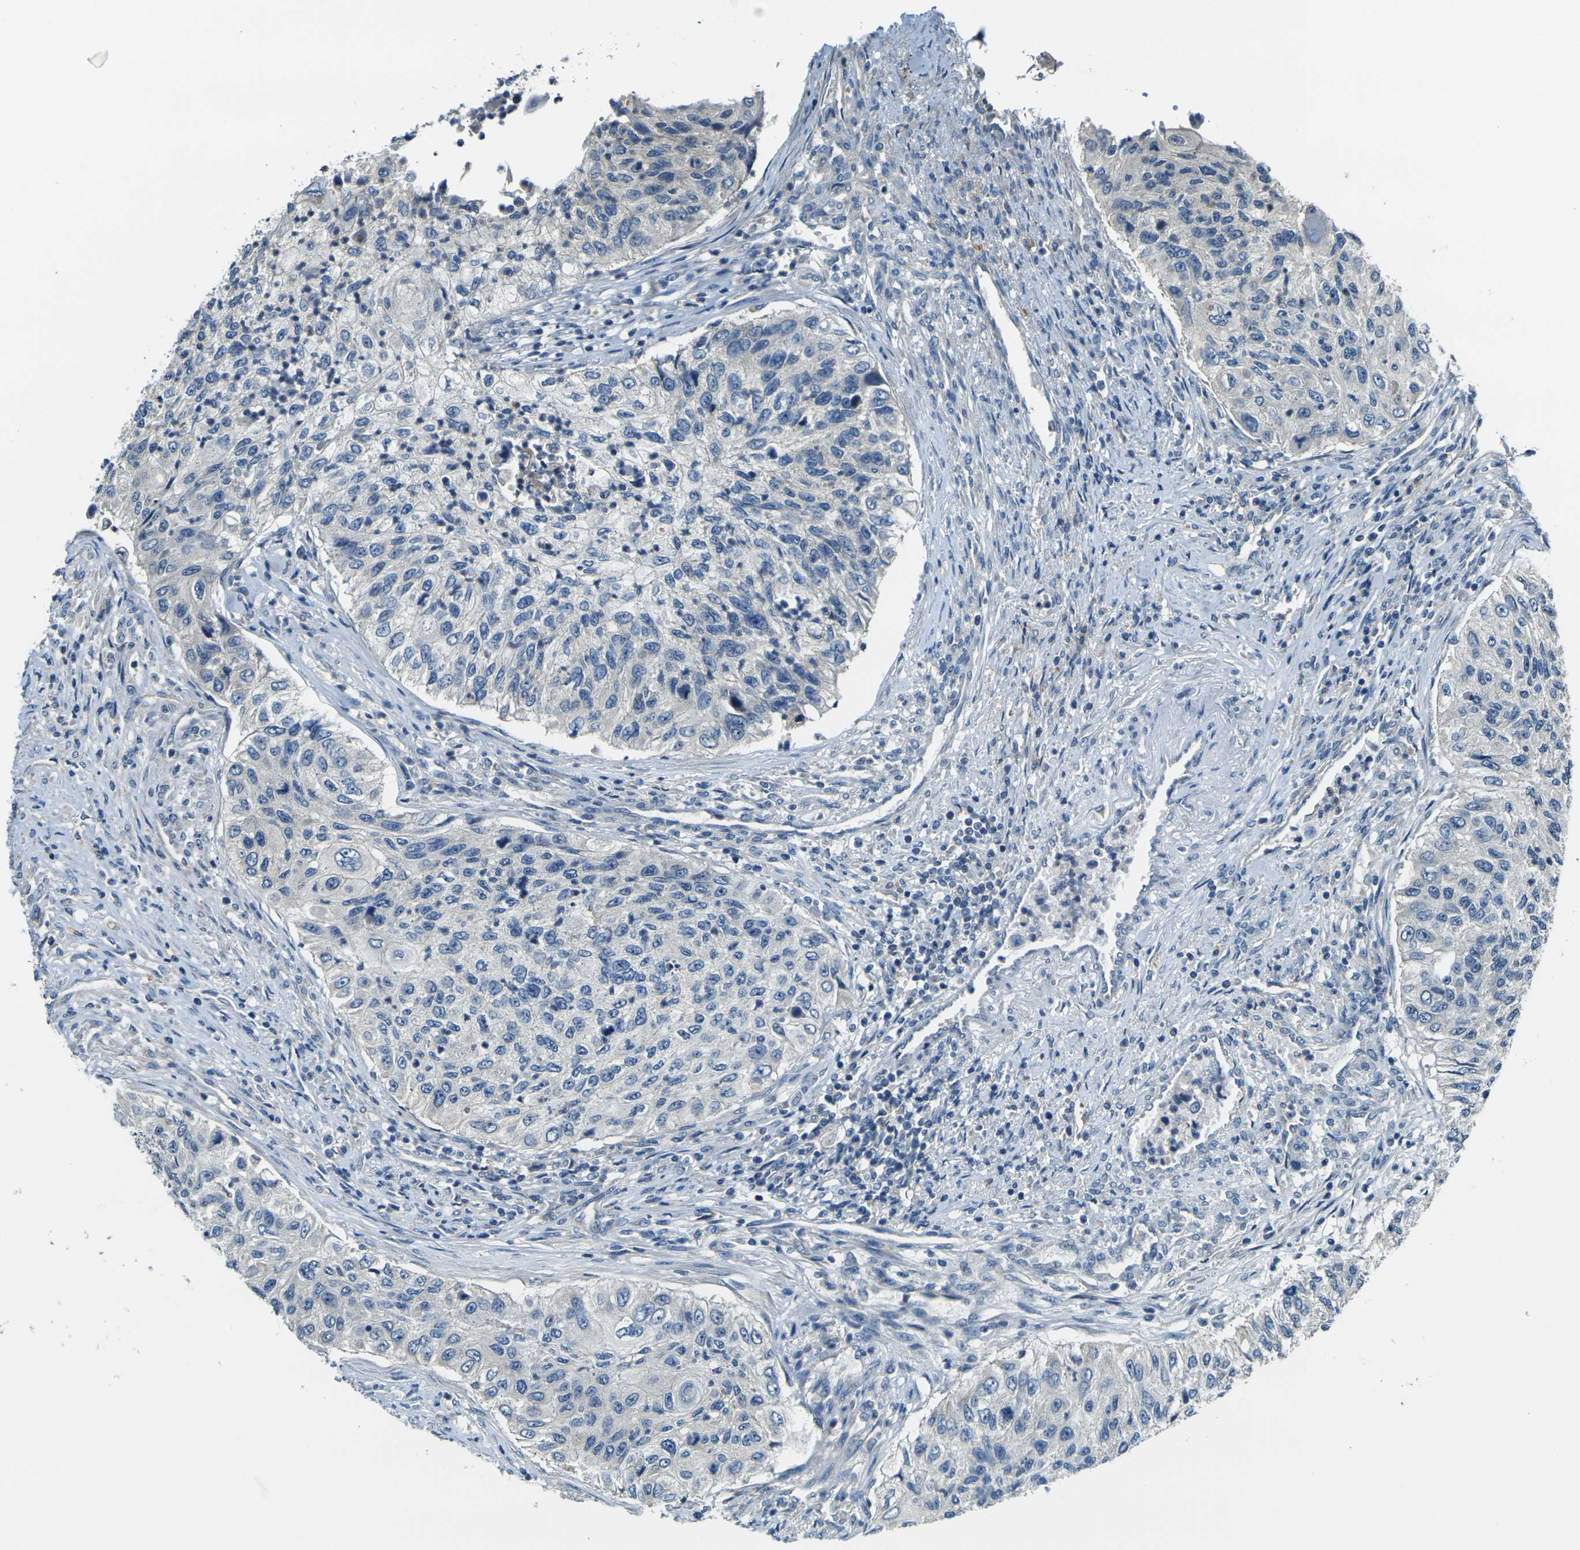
{"staining": {"intensity": "negative", "quantity": "none", "location": "none"}, "tissue": "urothelial cancer", "cell_type": "Tumor cells", "image_type": "cancer", "snomed": [{"axis": "morphology", "description": "Urothelial carcinoma, High grade"}, {"axis": "topography", "description": "Urinary bladder"}], "caption": "Tumor cells are negative for brown protein staining in high-grade urothelial carcinoma. (DAB immunohistochemistry (IHC) visualized using brightfield microscopy, high magnification).", "gene": "SHISAL2B", "patient": {"sex": "female", "age": 60}}